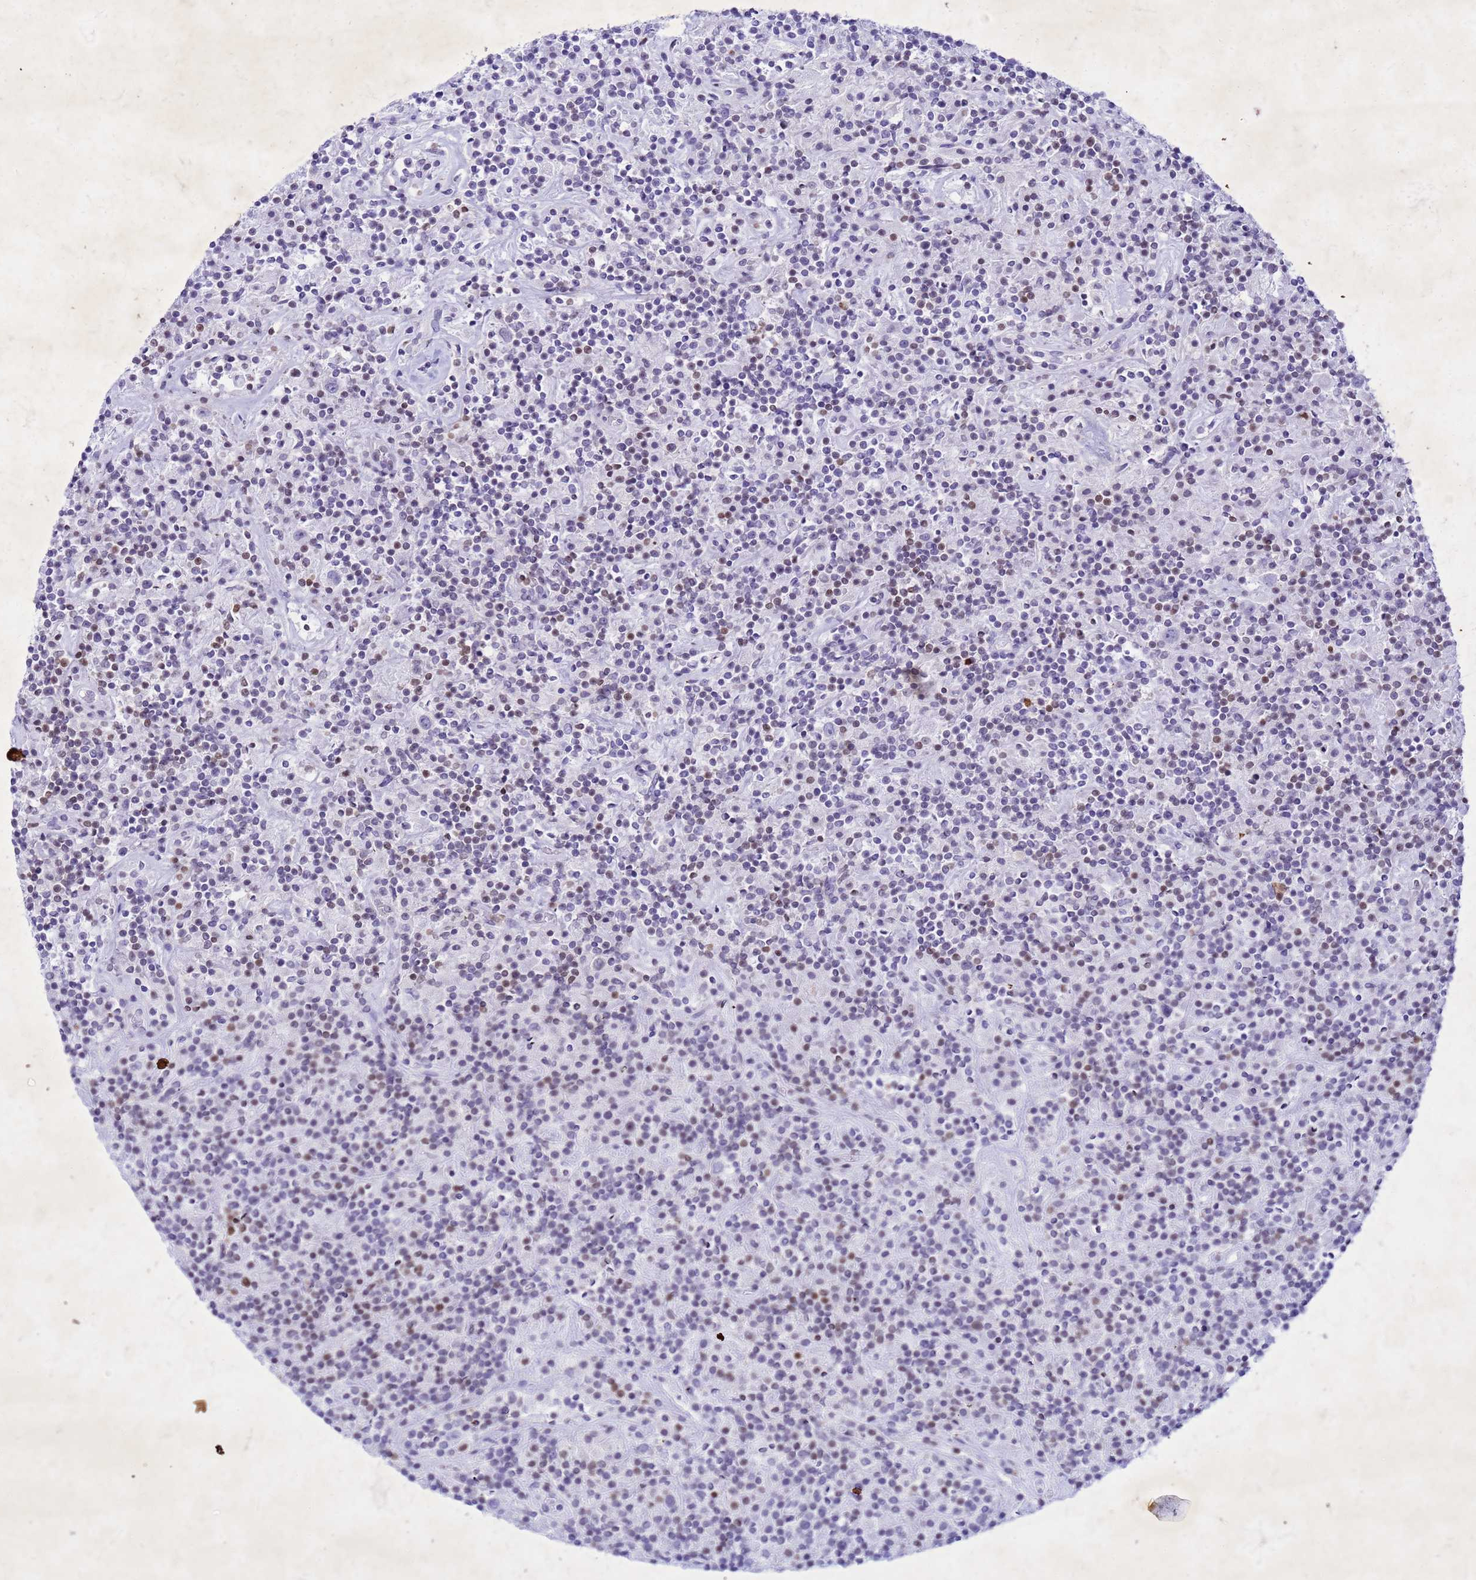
{"staining": {"intensity": "negative", "quantity": "none", "location": "none"}, "tissue": "lymphoma", "cell_type": "Tumor cells", "image_type": "cancer", "snomed": [{"axis": "morphology", "description": "Hodgkin's disease, NOS"}, {"axis": "topography", "description": "Lymph node"}], "caption": "The photomicrograph demonstrates no staining of tumor cells in lymphoma.", "gene": "COPS9", "patient": {"sex": "male", "age": 70}}